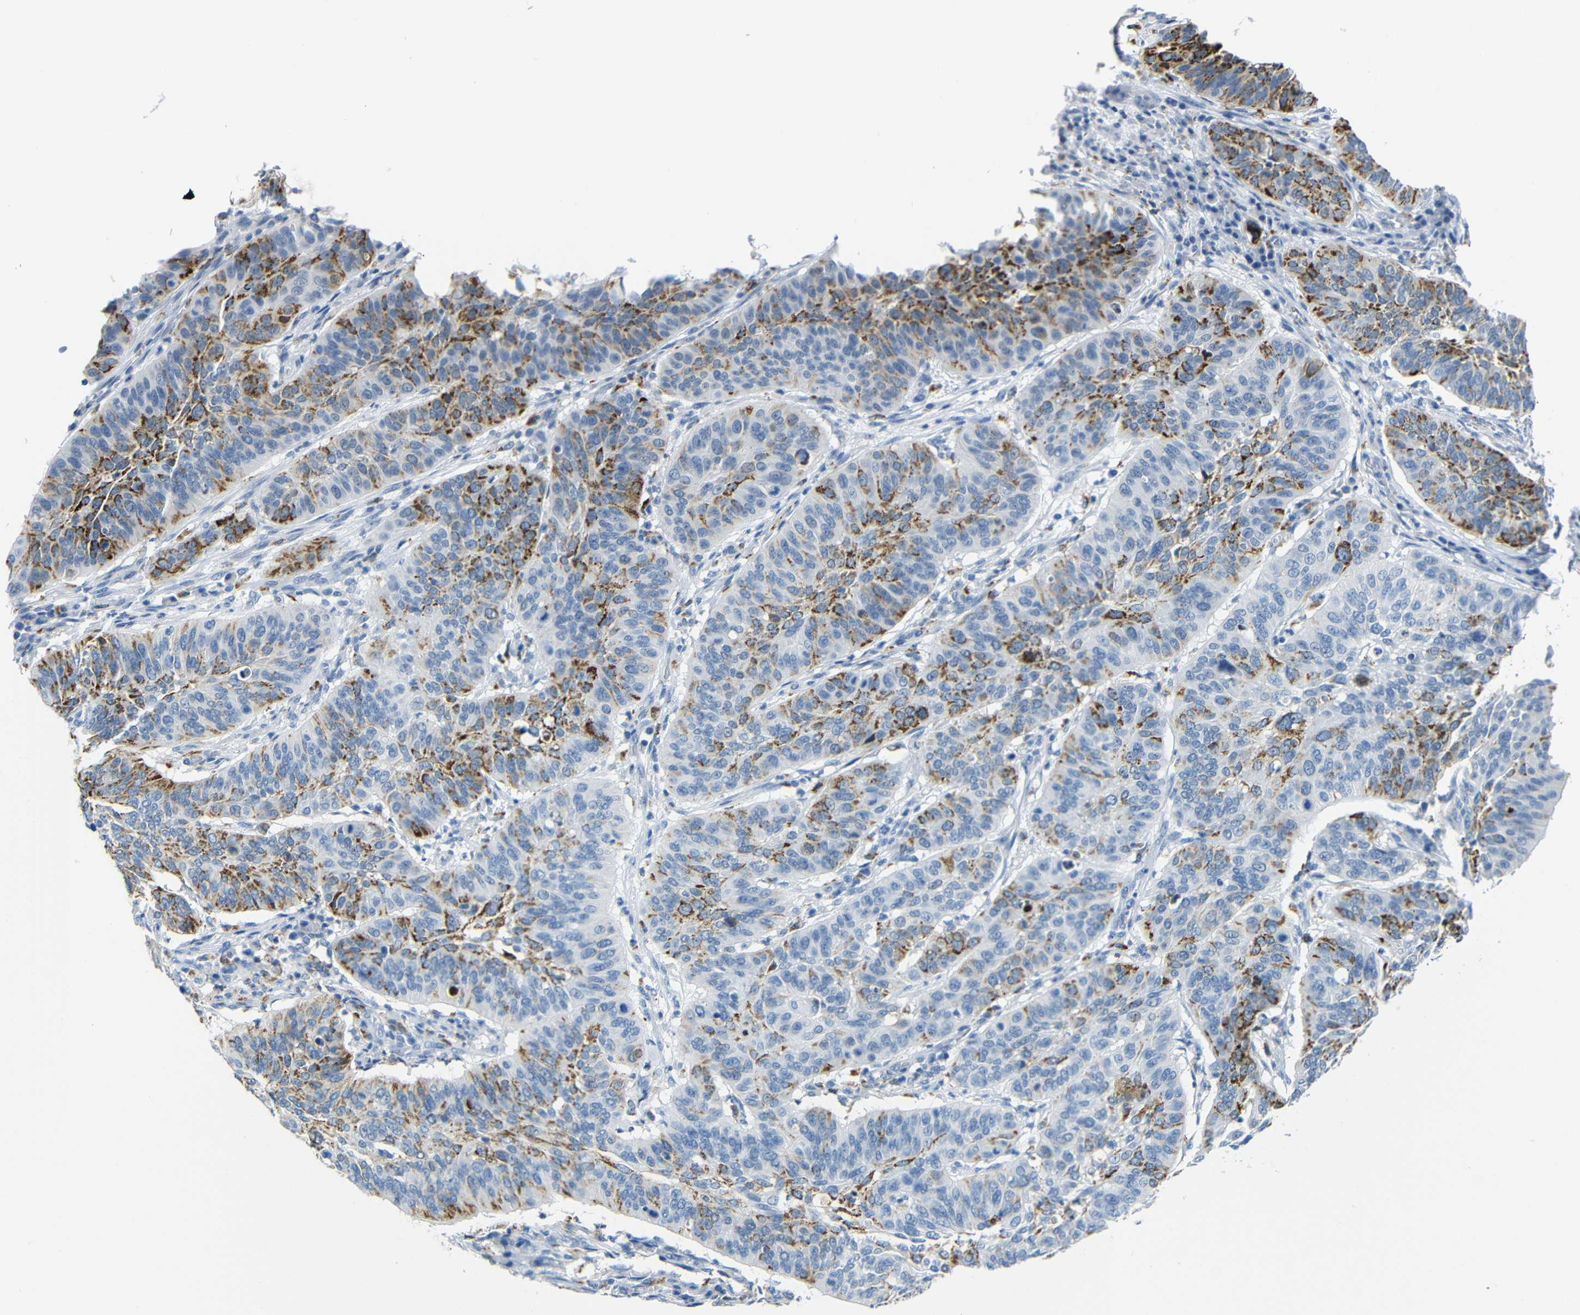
{"staining": {"intensity": "strong", "quantity": "25%-75%", "location": "cytoplasmic/membranous"}, "tissue": "cervical cancer", "cell_type": "Tumor cells", "image_type": "cancer", "snomed": [{"axis": "morphology", "description": "Squamous cell carcinoma, NOS"}, {"axis": "topography", "description": "Cervix"}], "caption": "Brown immunohistochemical staining in cervical cancer exhibits strong cytoplasmic/membranous positivity in about 25%-75% of tumor cells. (Brightfield microscopy of DAB IHC at high magnification).", "gene": "C15orf48", "patient": {"sex": "female", "age": 39}}